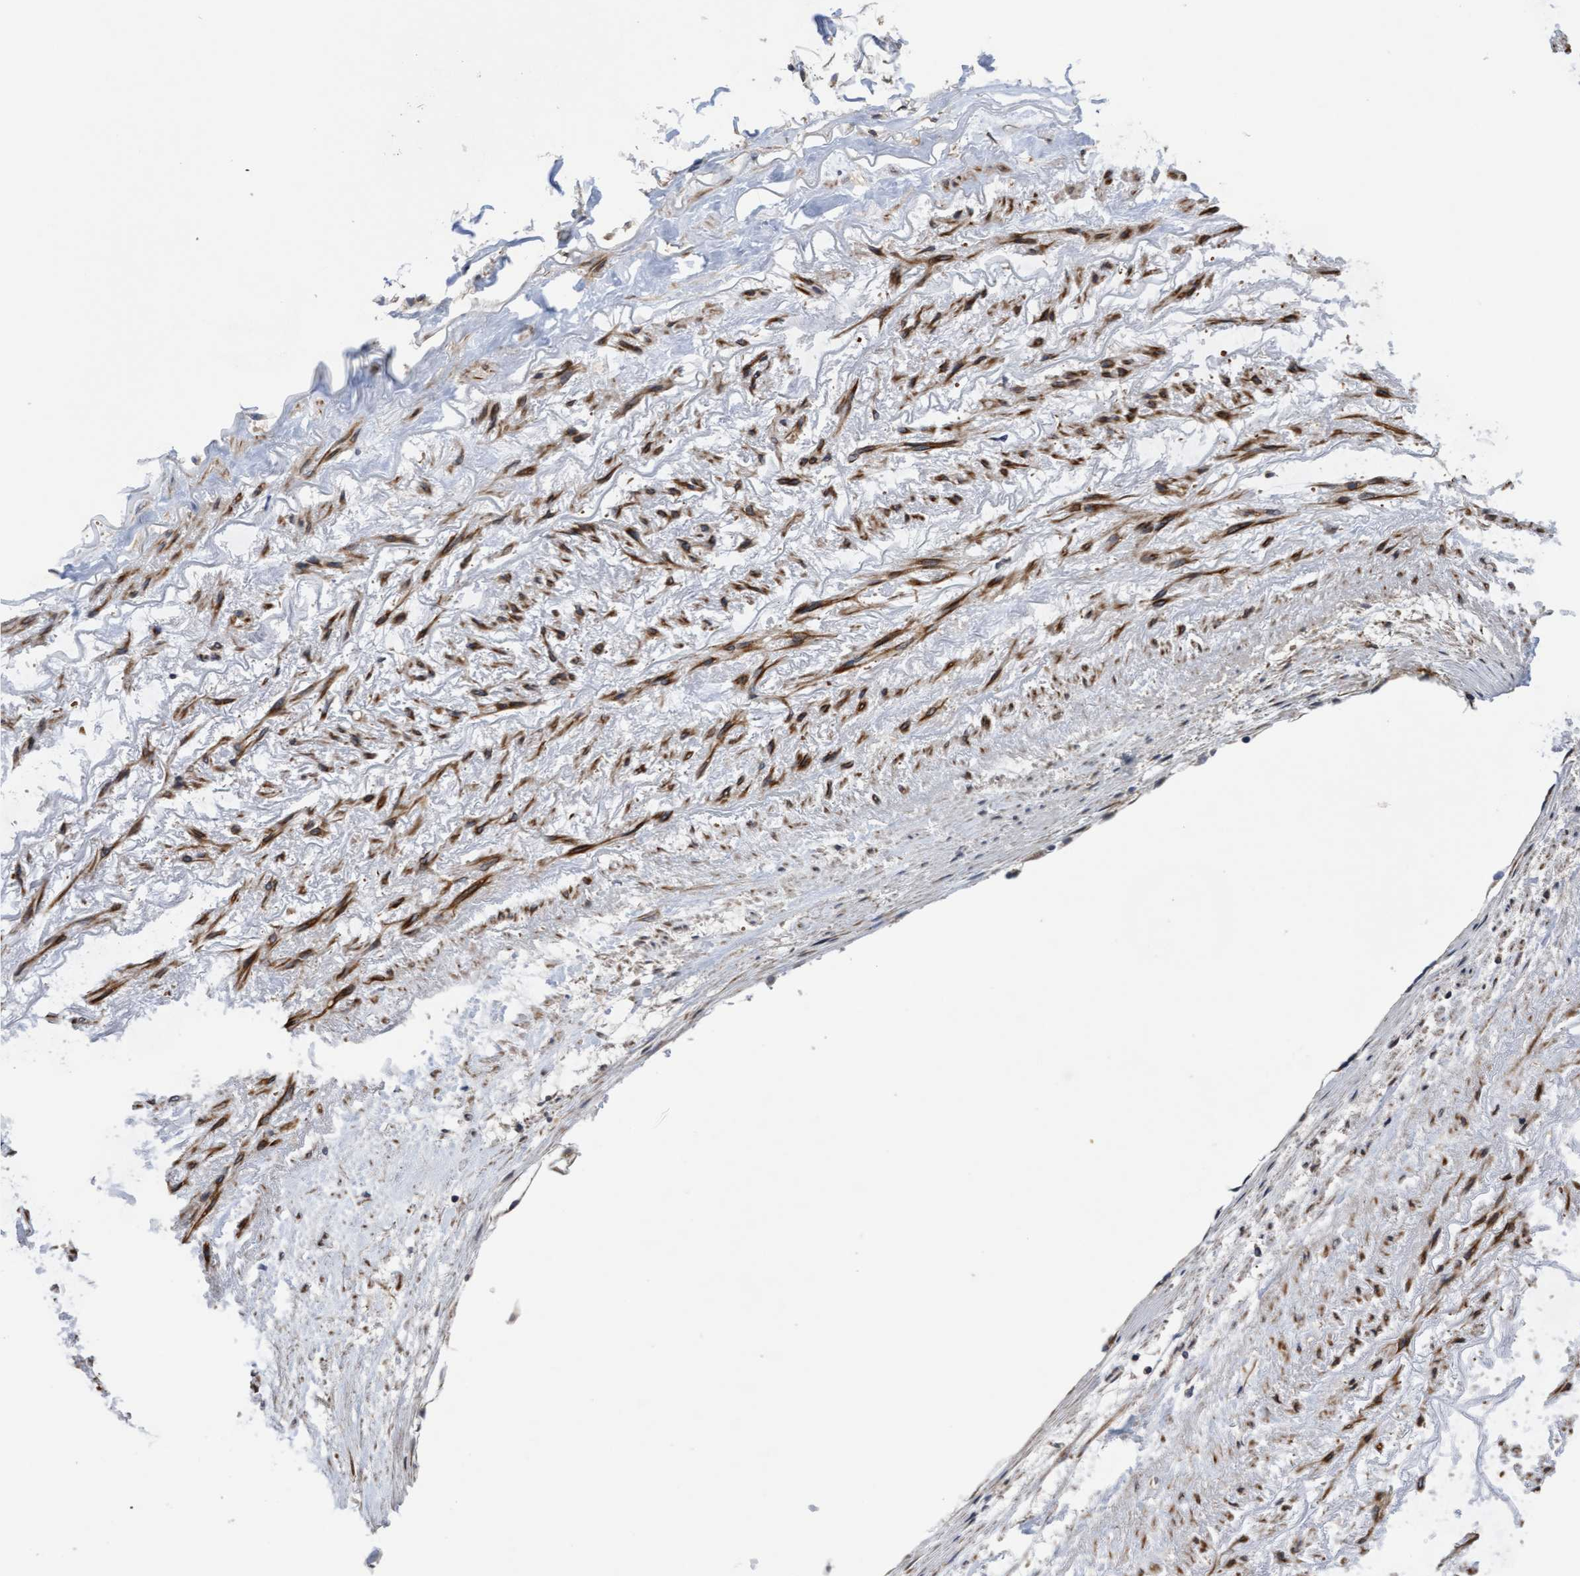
{"staining": {"intensity": "moderate", "quantity": ">75%", "location": "cytoplasmic/membranous"}, "tissue": "adipose tissue", "cell_type": "Adipocytes", "image_type": "normal", "snomed": [{"axis": "morphology", "description": "Normal tissue, NOS"}, {"axis": "topography", "description": "Cartilage tissue"}, {"axis": "topography", "description": "Lung"}], "caption": "Immunohistochemical staining of benign human adipose tissue displays >75% levels of moderate cytoplasmic/membranous protein expression in about >75% of adipocytes. Using DAB (3,3'-diaminobenzidine) (brown) and hematoxylin (blue) stains, captured at high magnification using brightfield microscopy.", "gene": "ITFG1", "patient": {"sex": "female", "age": 77}}